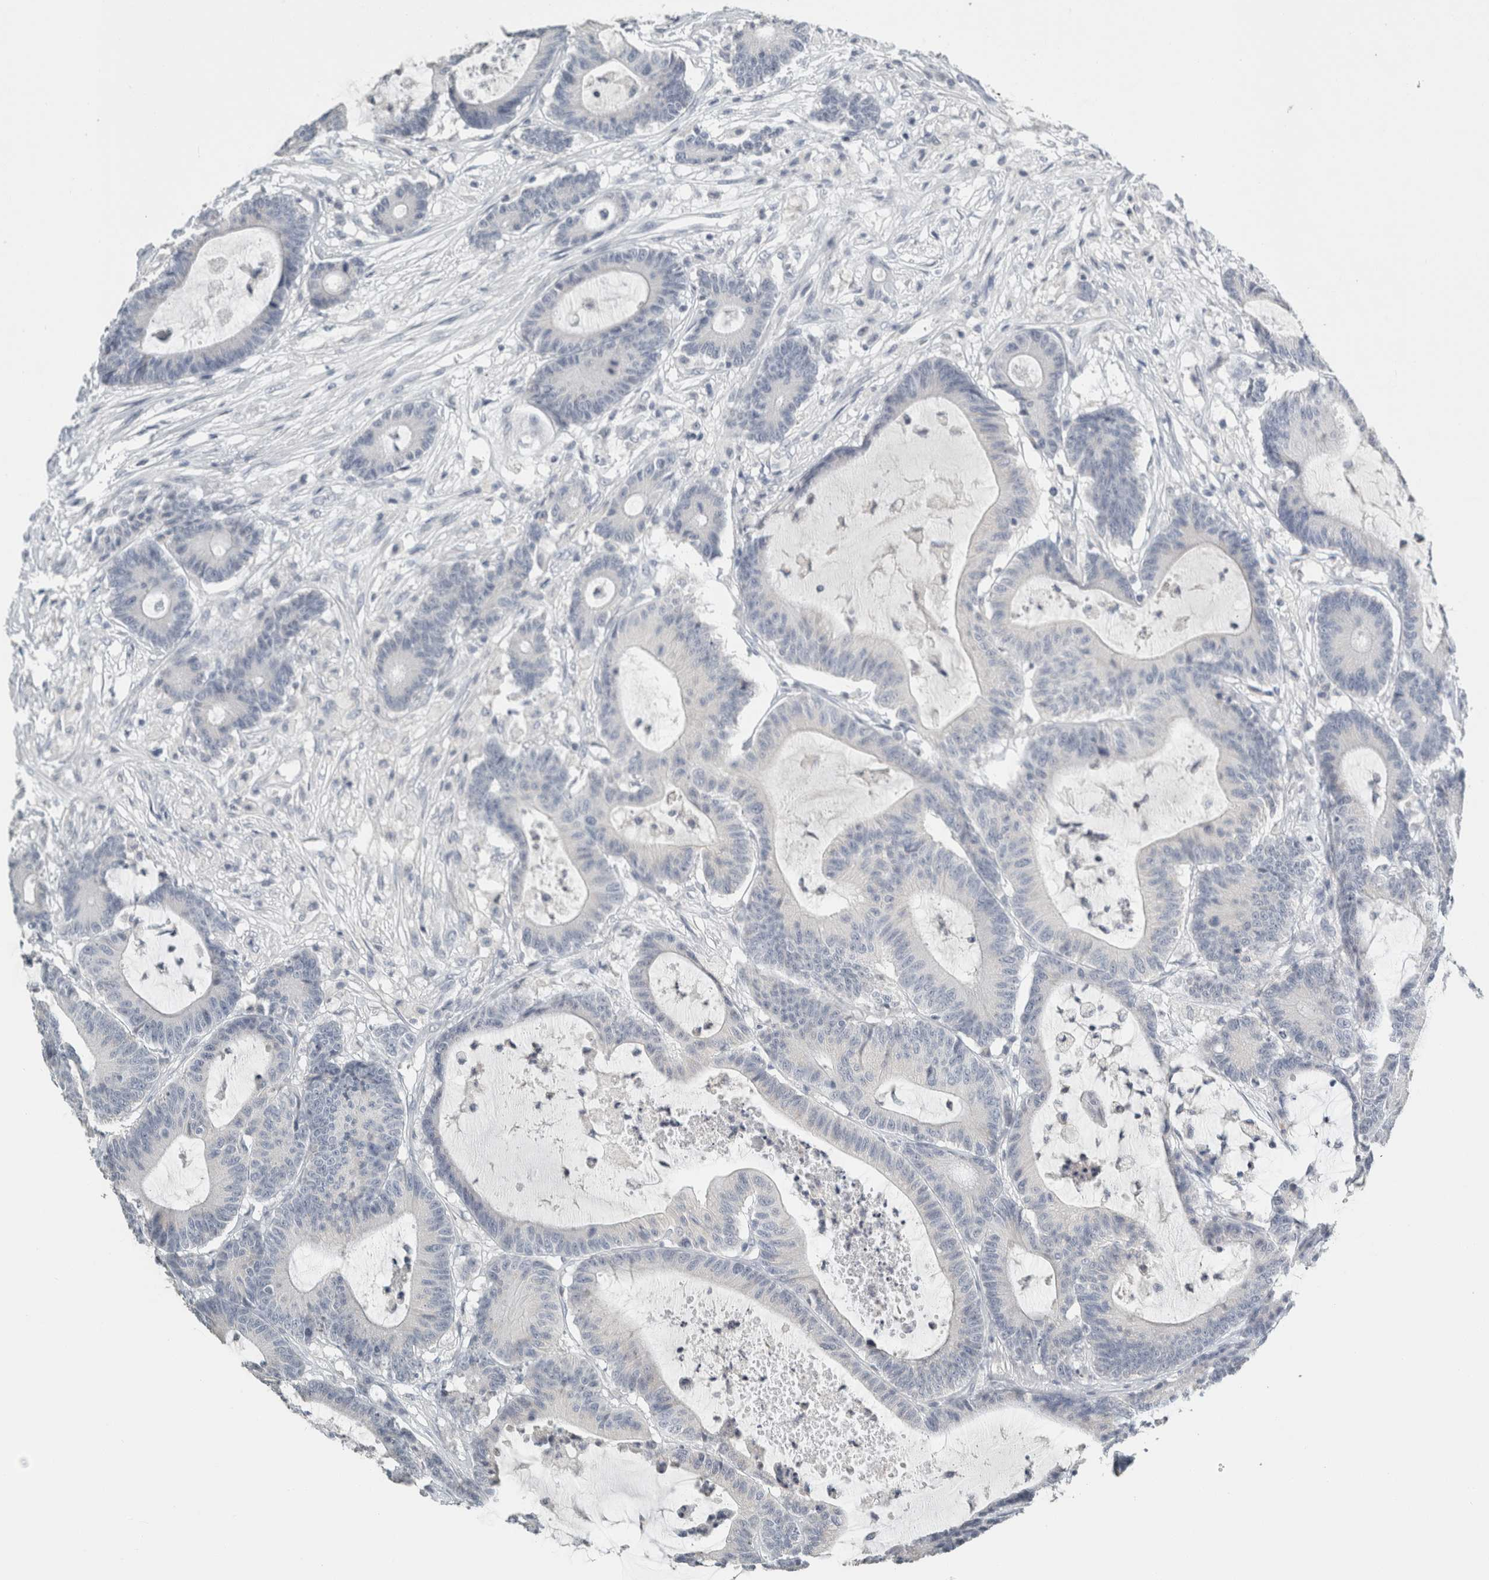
{"staining": {"intensity": "negative", "quantity": "none", "location": "none"}, "tissue": "colorectal cancer", "cell_type": "Tumor cells", "image_type": "cancer", "snomed": [{"axis": "morphology", "description": "Adenocarcinoma, NOS"}, {"axis": "topography", "description": "Colon"}], "caption": "Tumor cells show no significant protein positivity in colorectal adenocarcinoma. Brightfield microscopy of IHC stained with DAB (brown) and hematoxylin (blue), captured at high magnification.", "gene": "CRAT", "patient": {"sex": "female", "age": 84}}